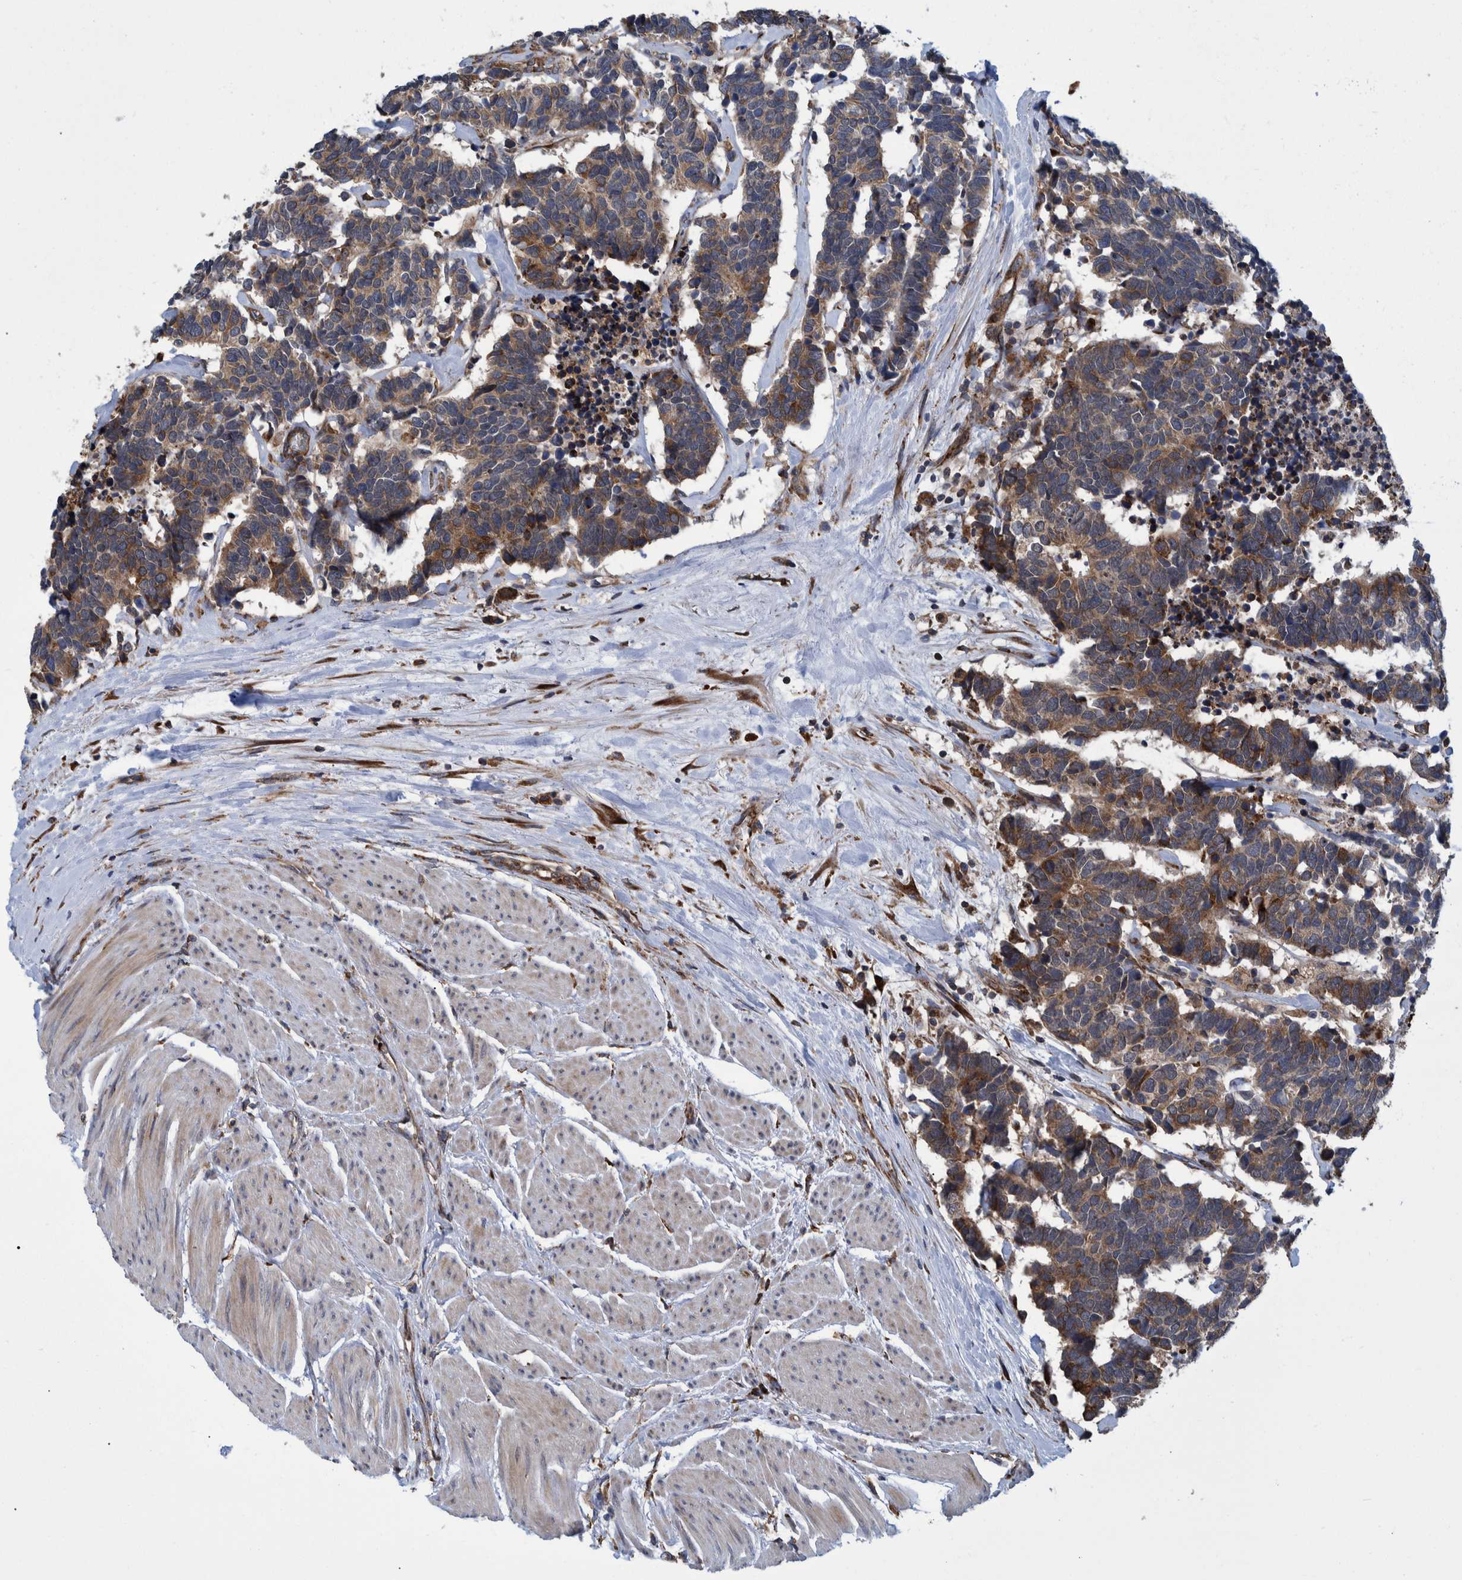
{"staining": {"intensity": "moderate", "quantity": ">75%", "location": "cytoplasmic/membranous"}, "tissue": "carcinoid", "cell_type": "Tumor cells", "image_type": "cancer", "snomed": [{"axis": "morphology", "description": "Carcinoma, NOS"}, {"axis": "morphology", "description": "Carcinoid, malignant, NOS"}, {"axis": "topography", "description": "Urinary bladder"}], "caption": "Immunohistochemistry photomicrograph of neoplastic tissue: human carcinoma stained using IHC displays medium levels of moderate protein expression localized specifically in the cytoplasmic/membranous of tumor cells, appearing as a cytoplasmic/membranous brown color.", "gene": "SPAG5", "patient": {"sex": "male", "age": 57}}